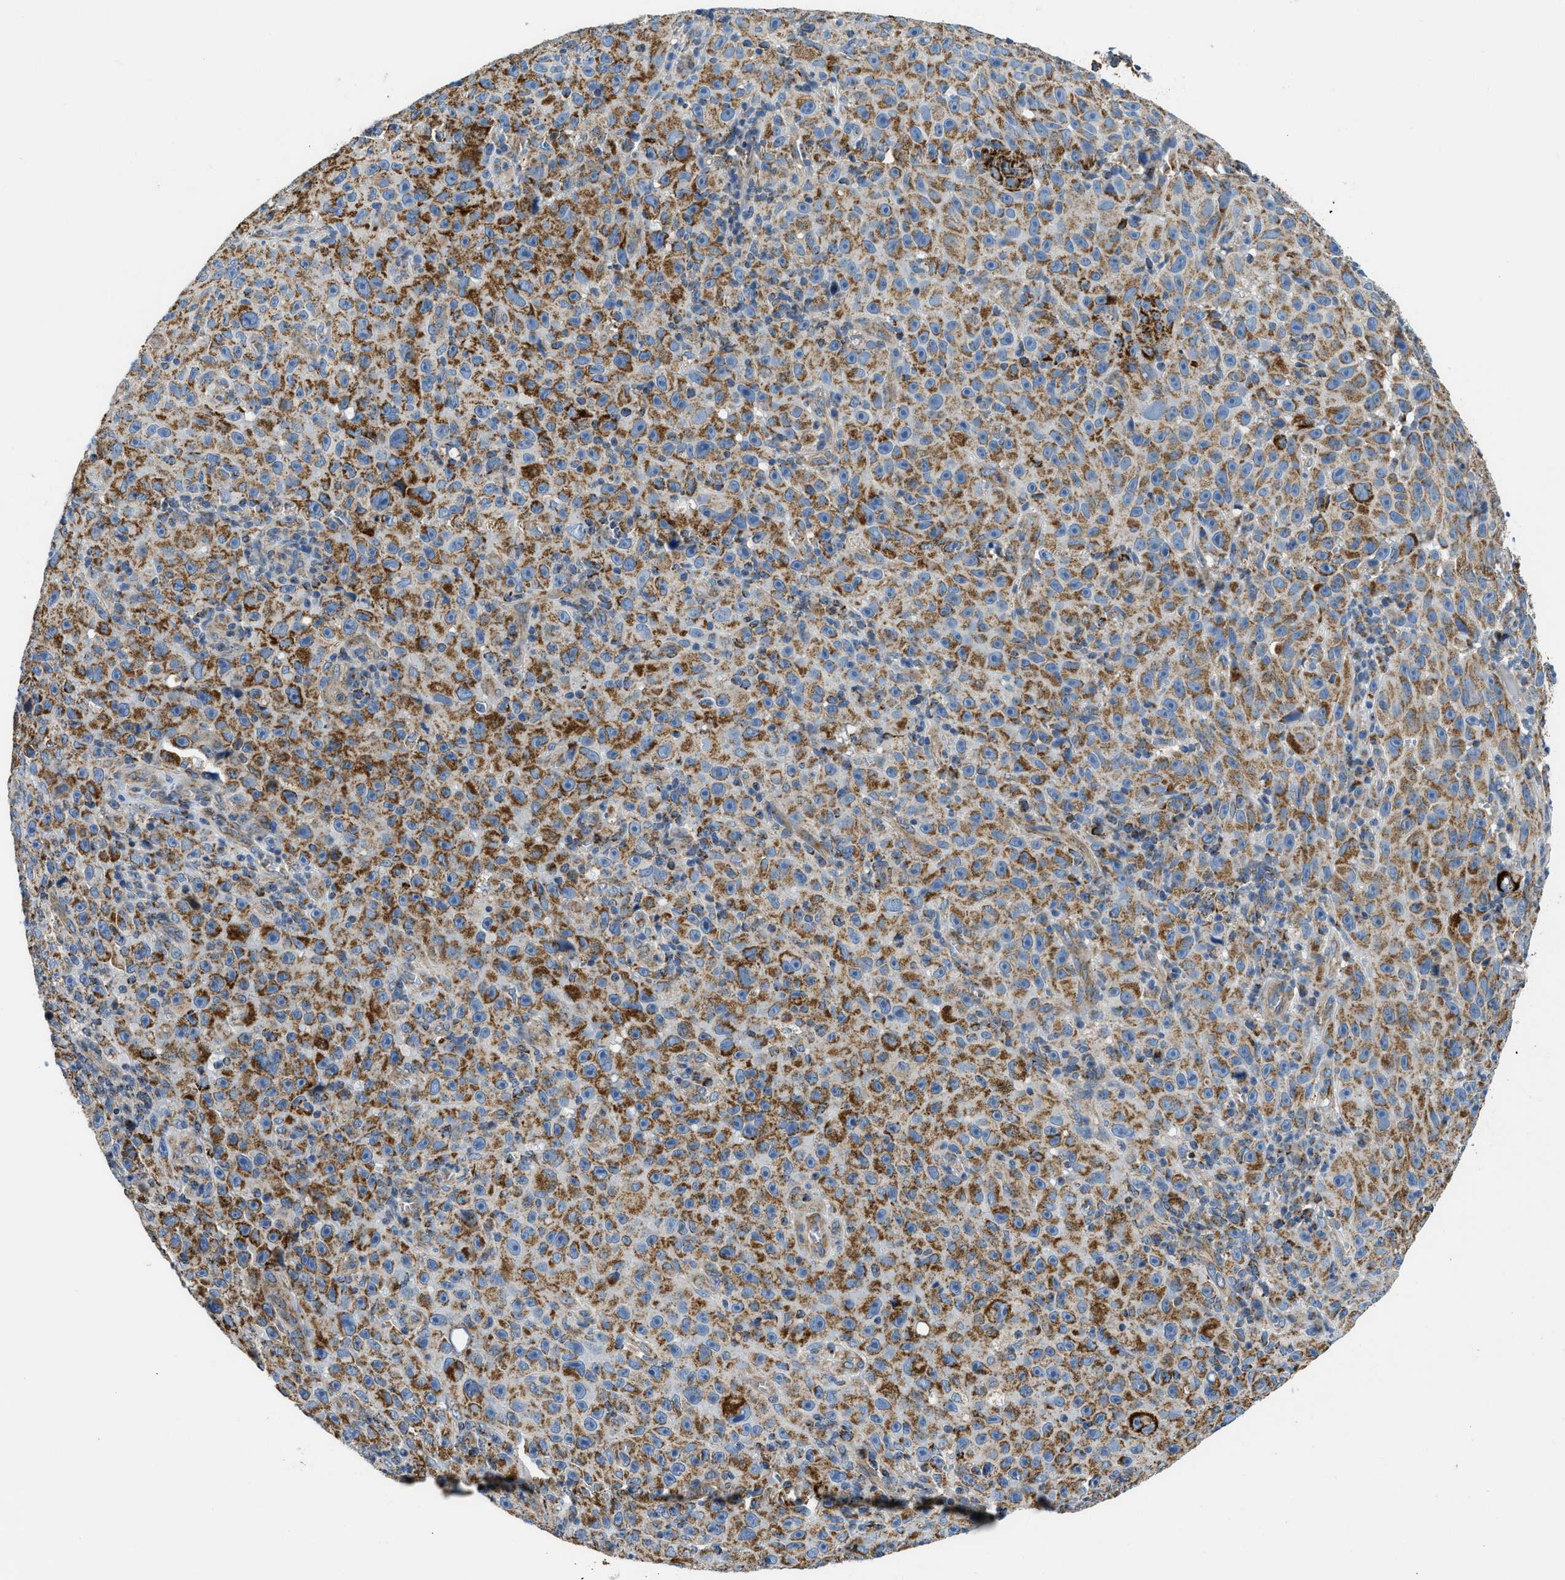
{"staining": {"intensity": "strong", "quantity": ">75%", "location": "cytoplasmic/membranous"}, "tissue": "melanoma", "cell_type": "Tumor cells", "image_type": "cancer", "snomed": [{"axis": "morphology", "description": "Malignant melanoma, NOS"}, {"axis": "topography", "description": "Skin"}], "caption": "Tumor cells display high levels of strong cytoplasmic/membranous expression in about >75% of cells in human malignant melanoma.", "gene": "STK33", "patient": {"sex": "female", "age": 82}}